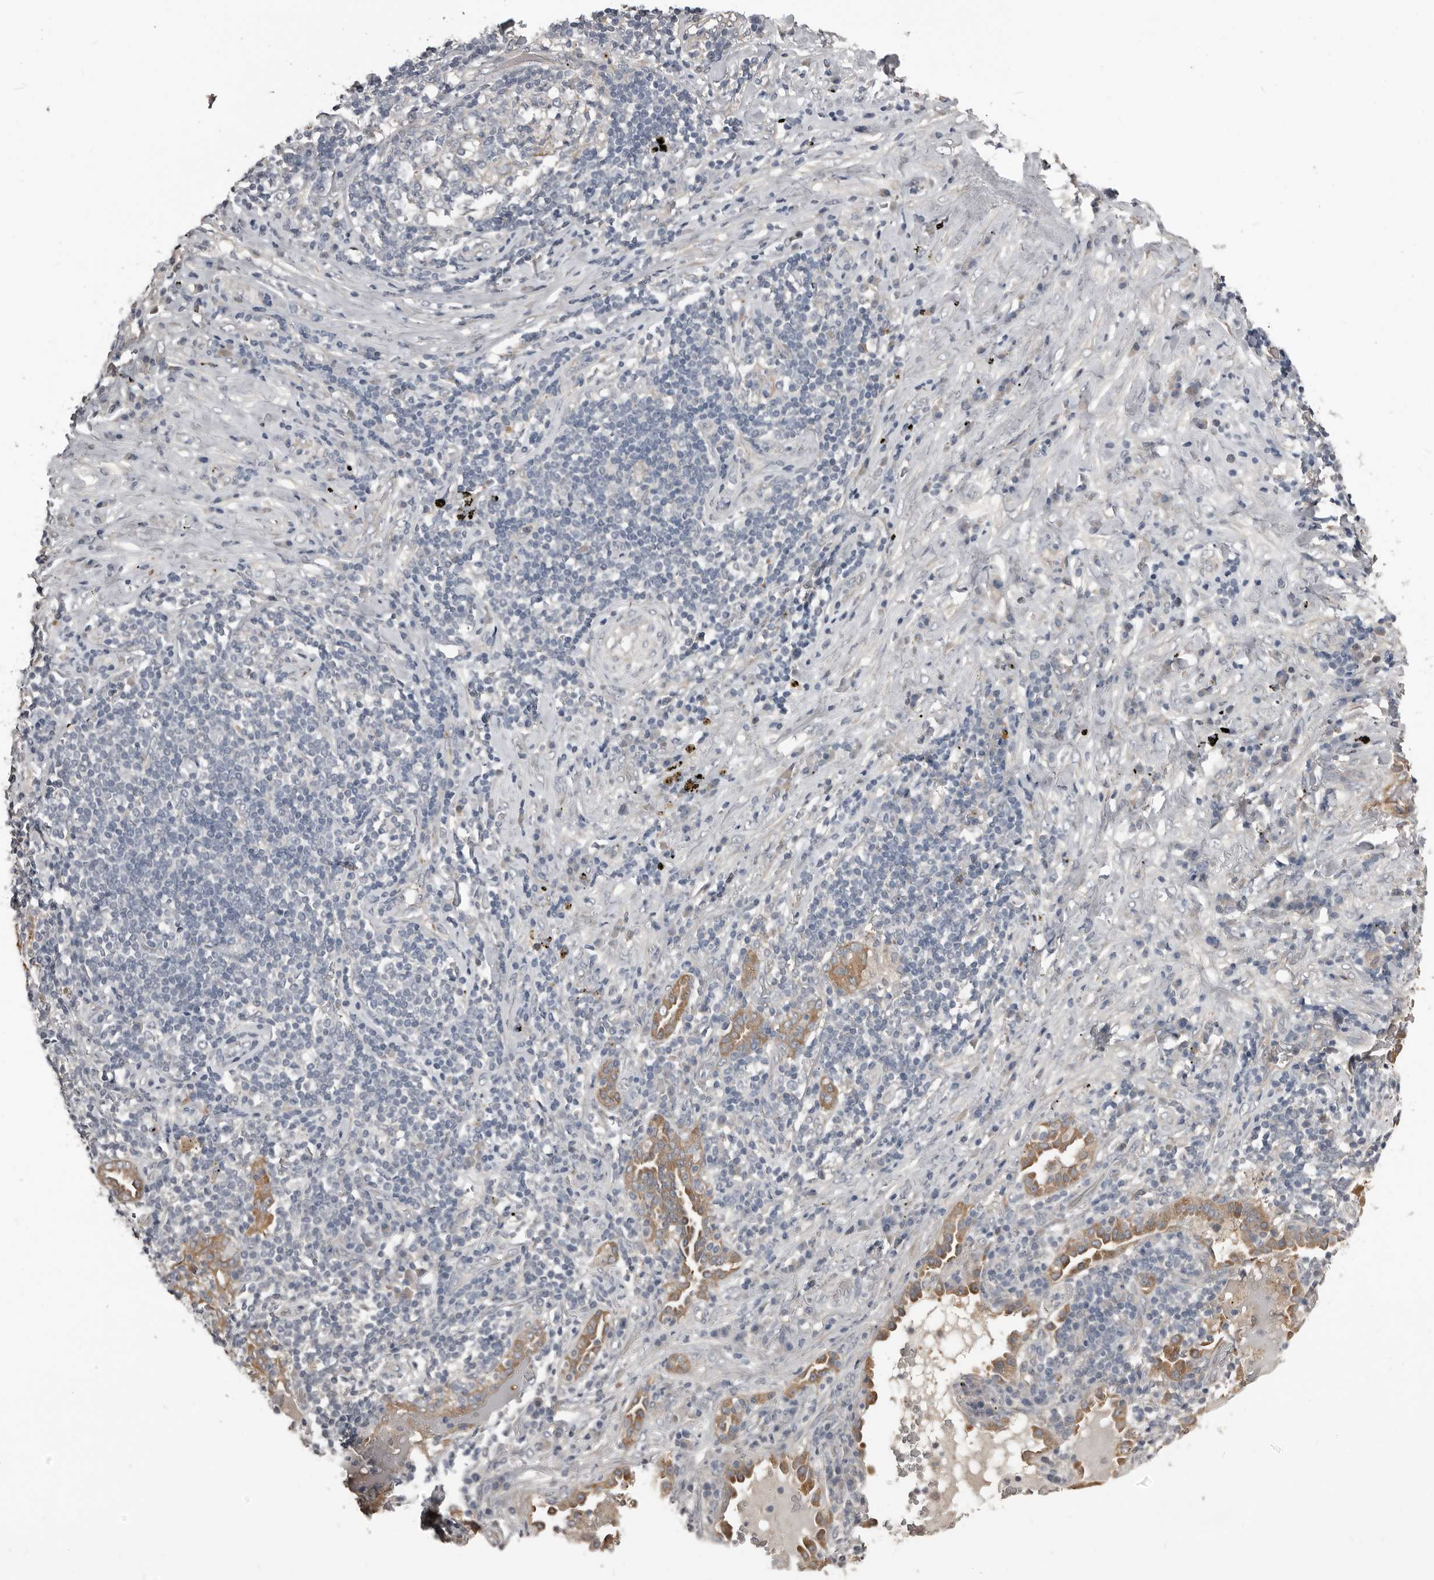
{"staining": {"intensity": "moderate", "quantity": ">75%", "location": "cytoplasmic/membranous"}, "tissue": "lung cancer", "cell_type": "Tumor cells", "image_type": "cancer", "snomed": [{"axis": "morphology", "description": "Squamous cell carcinoma, NOS"}, {"axis": "topography", "description": "Lung"}], "caption": "Immunohistochemical staining of lung cancer exhibits medium levels of moderate cytoplasmic/membranous staining in approximately >75% of tumor cells.", "gene": "KCNJ8", "patient": {"sex": "female", "age": 63}}